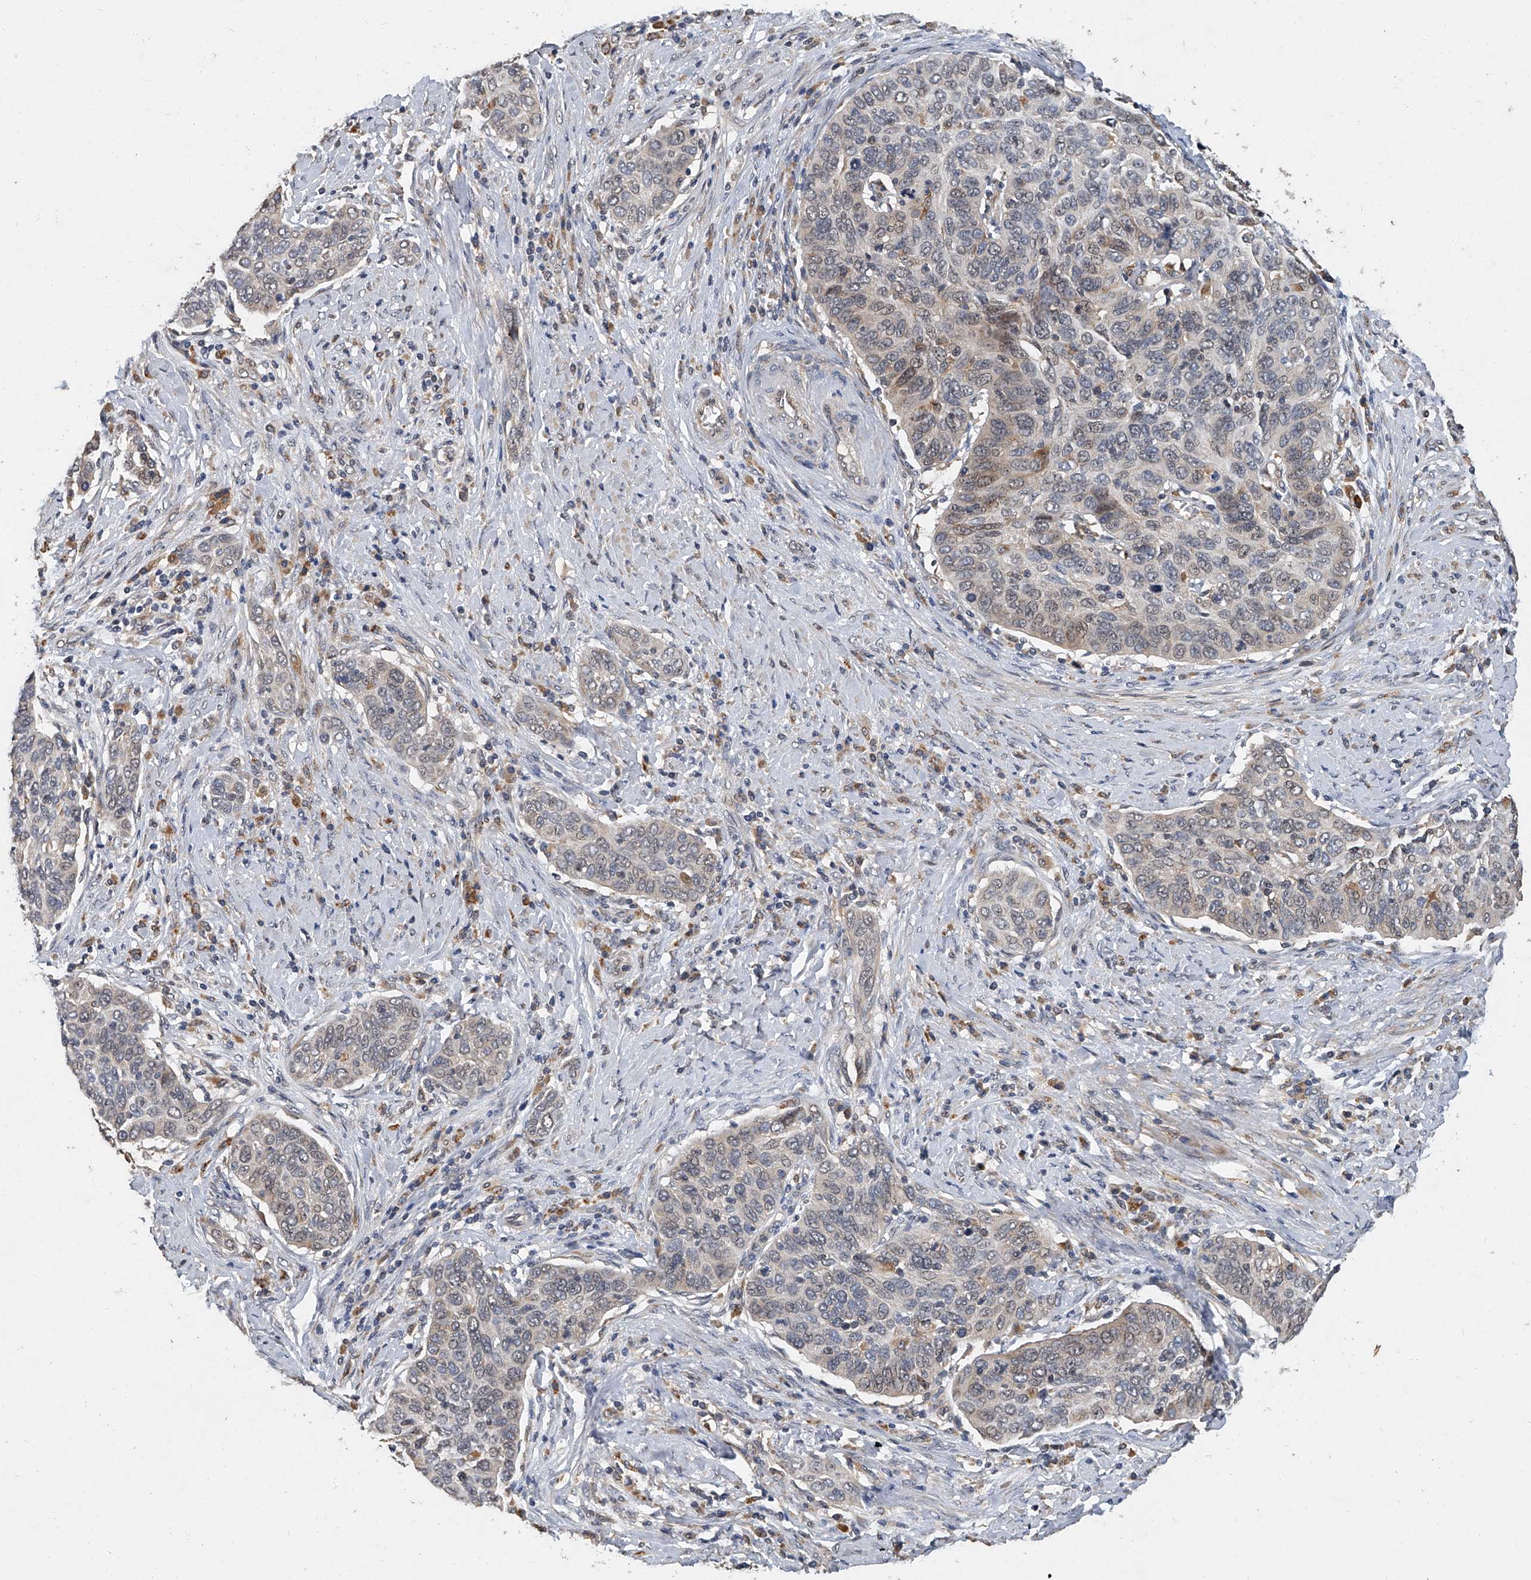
{"staining": {"intensity": "weak", "quantity": "25%-75%", "location": "nuclear"}, "tissue": "cervical cancer", "cell_type": "Tumor cells", "image_type": "cancer", "snomed": [{"axis": "morphology", "description": "Squamous cell carcinoma, NOS"}, {"axis": "topography", "description": "Cervix"}], "caption": "Squamous cell carcinoma (cervical) stained with a brown dye reveals weak nuclear positive positivity in about 25%-75% of tumor cells.", "gene": "JAG2", "patient": {"sex": "female", "age": 60}}